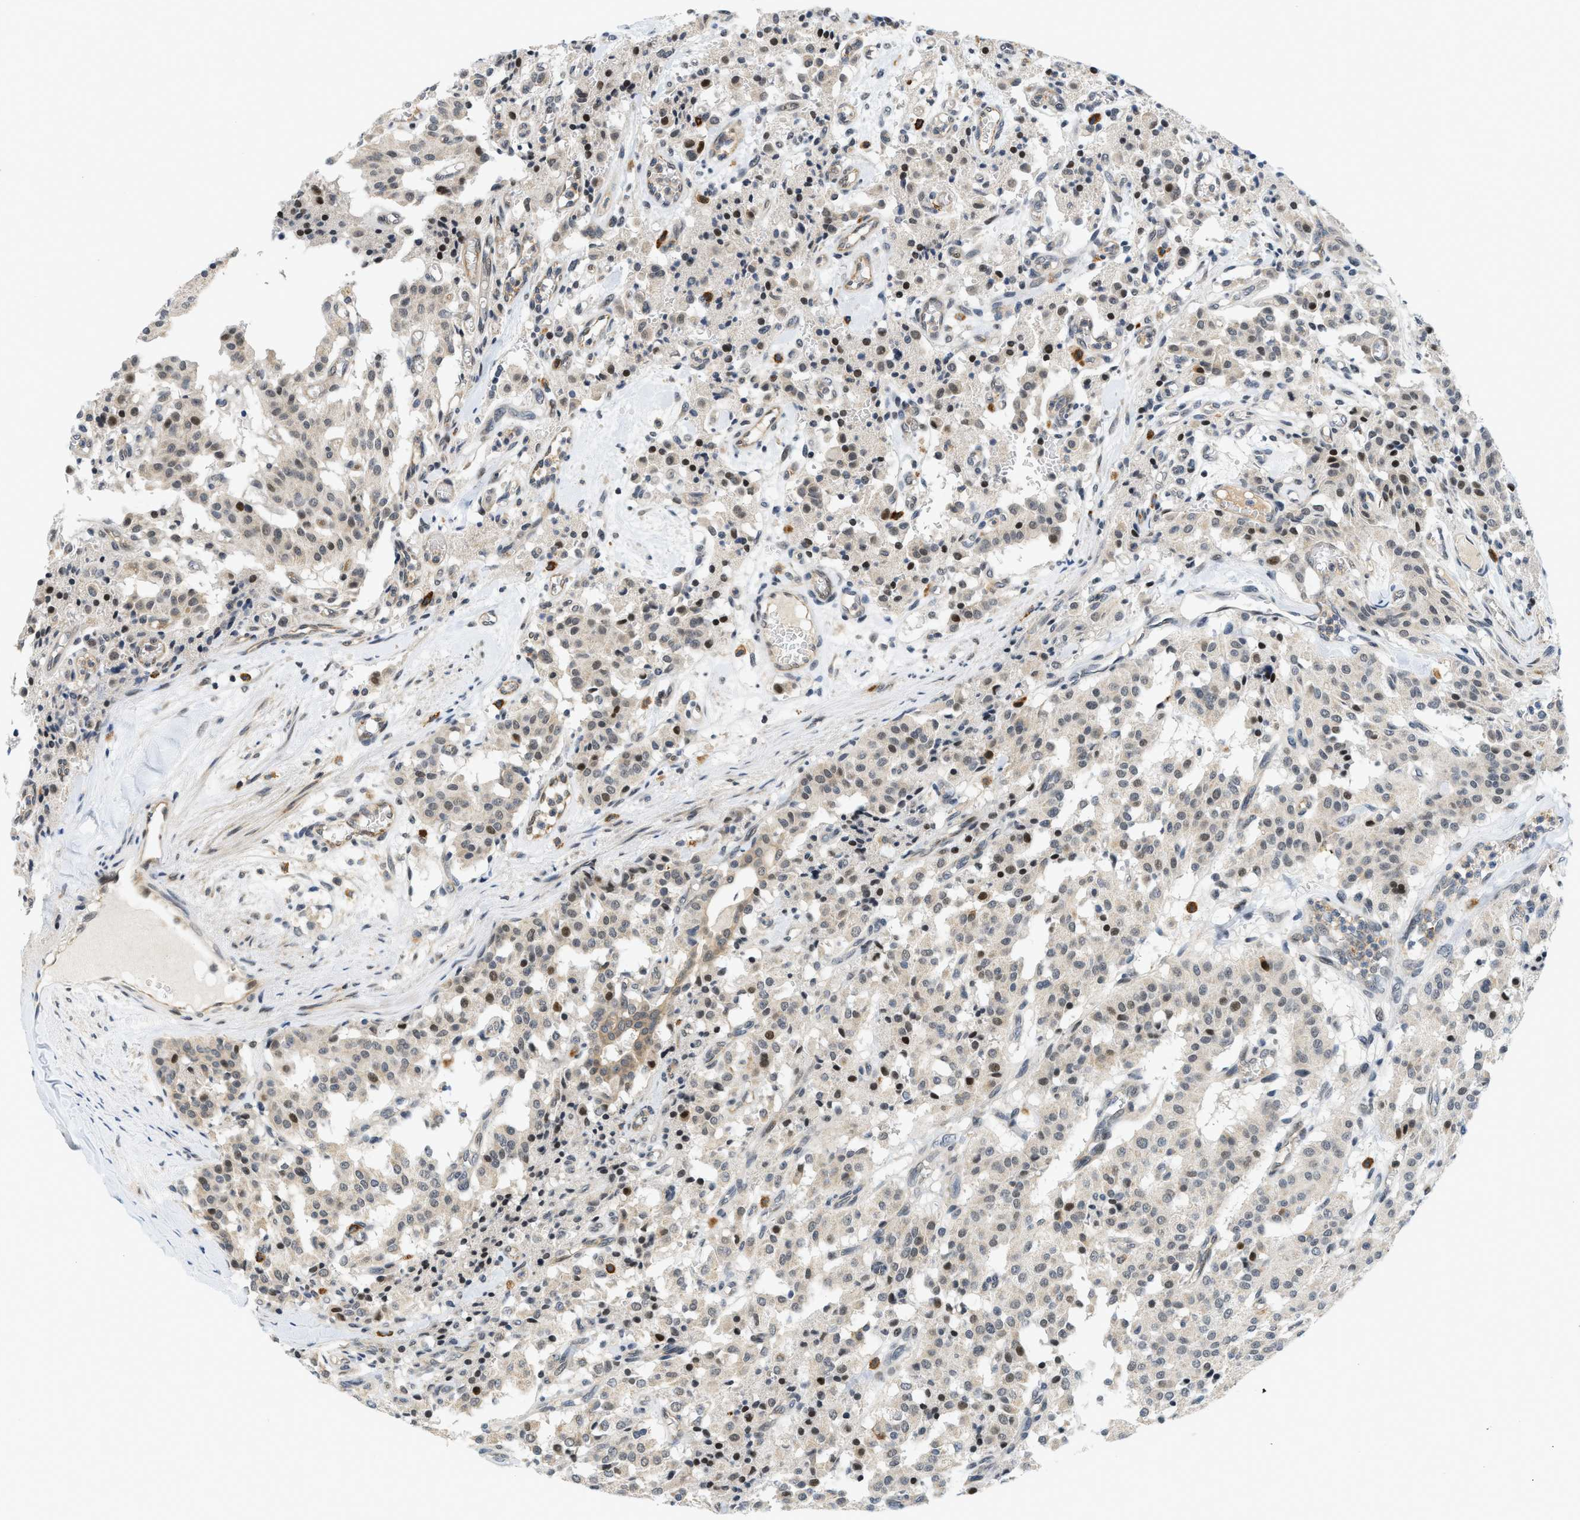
{"staining": {"intensity": "moderate", "quantity": "<25%", "location": "nuclear"}, "tissue": "carcinoid", "cell_type": "Tumor cells", "image_type": "cancer", "snomed": [{"axis": "morphology", "description": "Carcinoid, malignant, NOS"}, {"axis": "topography", "description": "Lung"}], "caption": "Immunohistochemical staining of human malignant carcinoid displays moderate nuclear protein positivity in about <25% of tumor cells.", "gene": "KMT2A", "patient": {"sex": "male", "age": 30}}